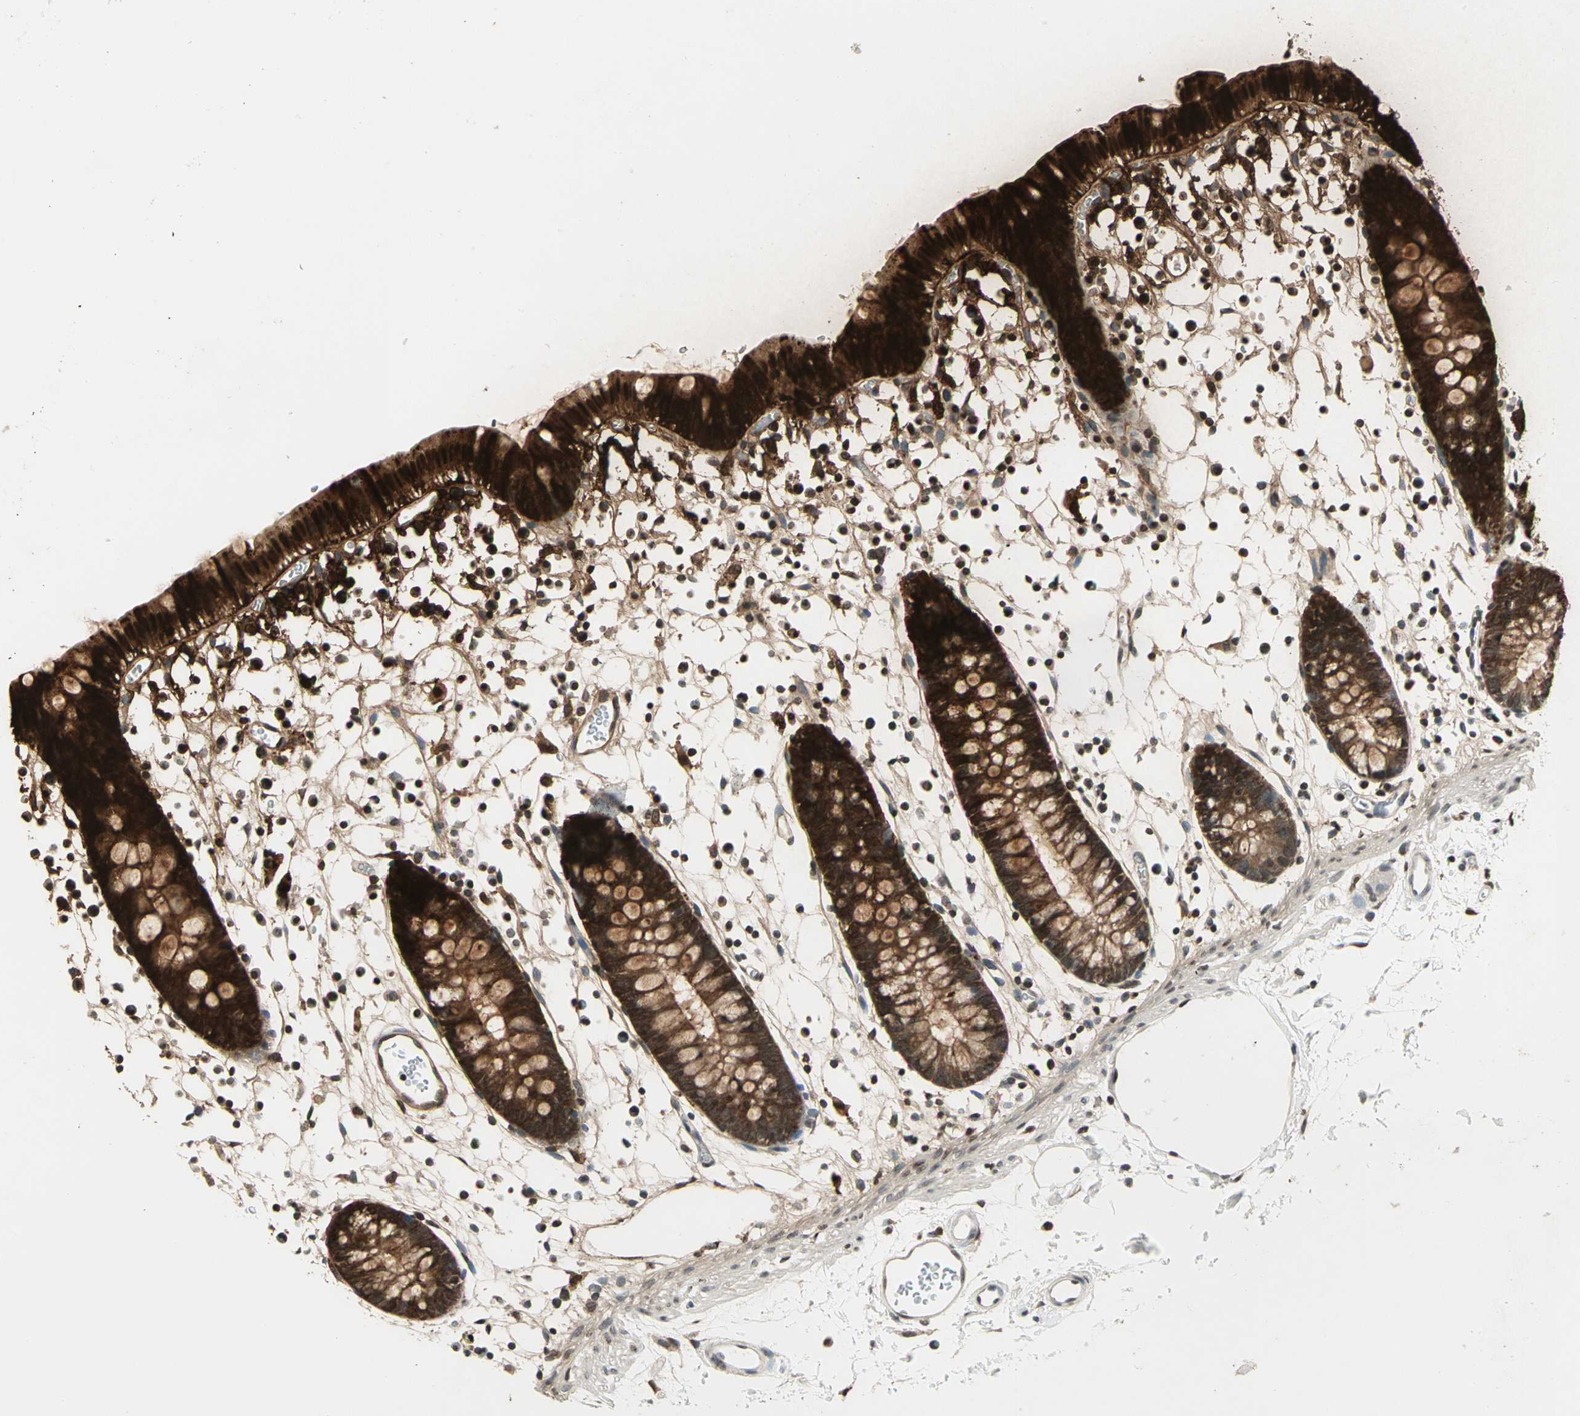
{"staining": {"intensity": "moderate", "quantity": "25%-75%", "location": "cytoplasmic/membranous,nuclear"}, "tissue": "colon", "cell_type": "Endothelial cells", "image_type": "normal", "snomed": [{"axis": "morphology", "description": "Normal tissue, NOS"}, {"axis": "topography", "description": "Colon"}], "caption": "IHC photomicrograph of normal human colon stained for a protein (brown), which shows medium levels of moderate cytoplasmic/membranous,nuclear expression in approximately 25%-75% of endothelial cells.", "gene": "LGALS3", "patient": {"sex": "male", "age": 14}}